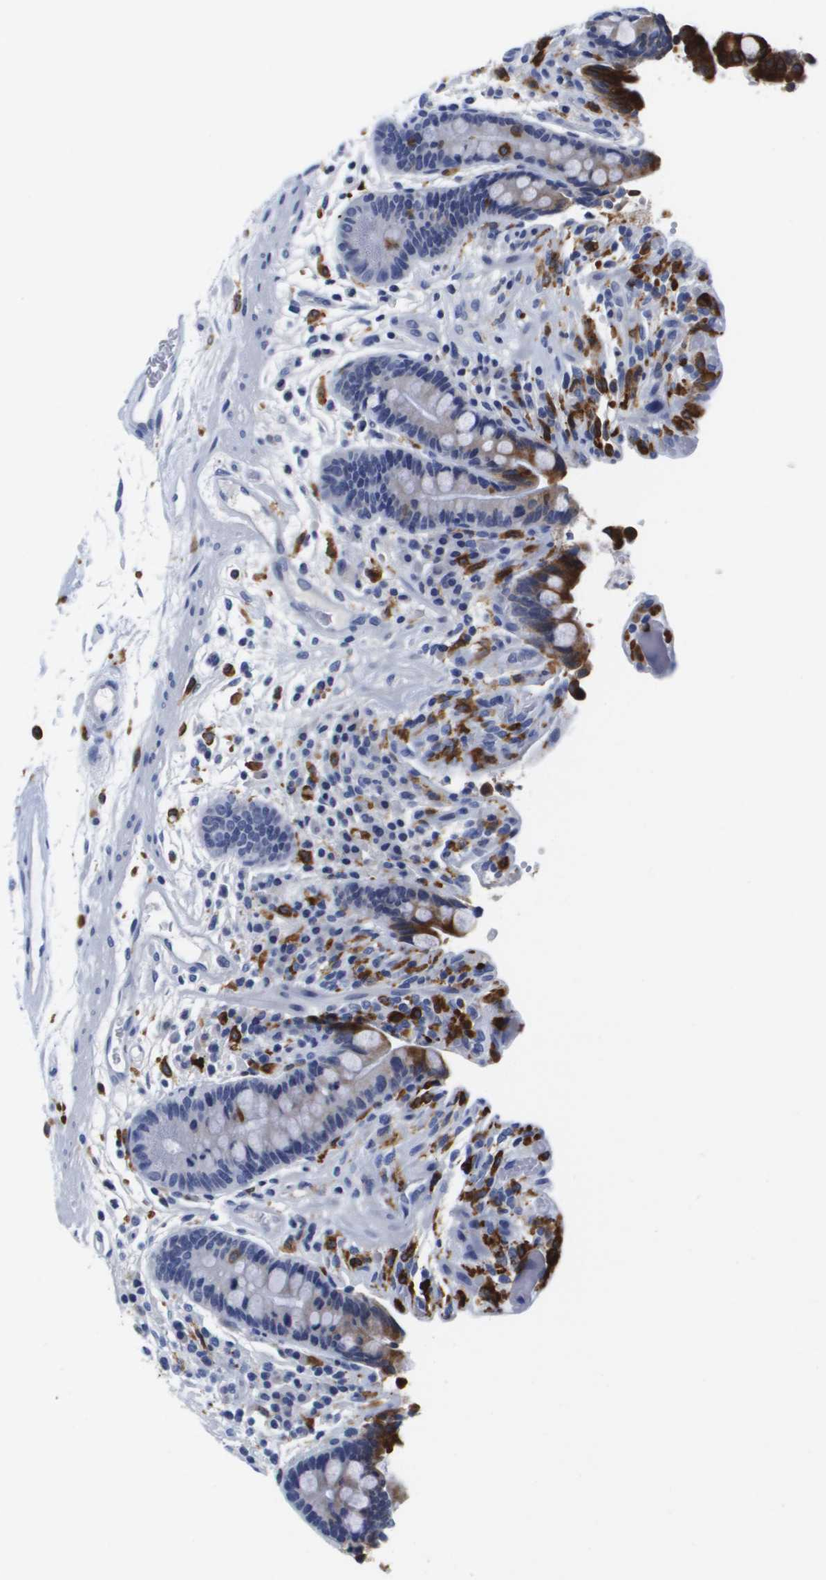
{"staining": {"intensity": "negative", "quantity": "none", "location": "none"}, "tissue": "colon", "cell_type": "Endothelial cells", "image_type": "normal", "snomed": [{"axis": "morphology", "description": "Normal tissue, NOS"}, {"axis": "topography", "description": "Colon"}], "caption": "This is an immunohistochemistry (IHC) histopathology image of normal human colon. There is no staining in endothelial cells.", "gene": "HMOX1", "patient": {"sex": "male", "age": 73}}